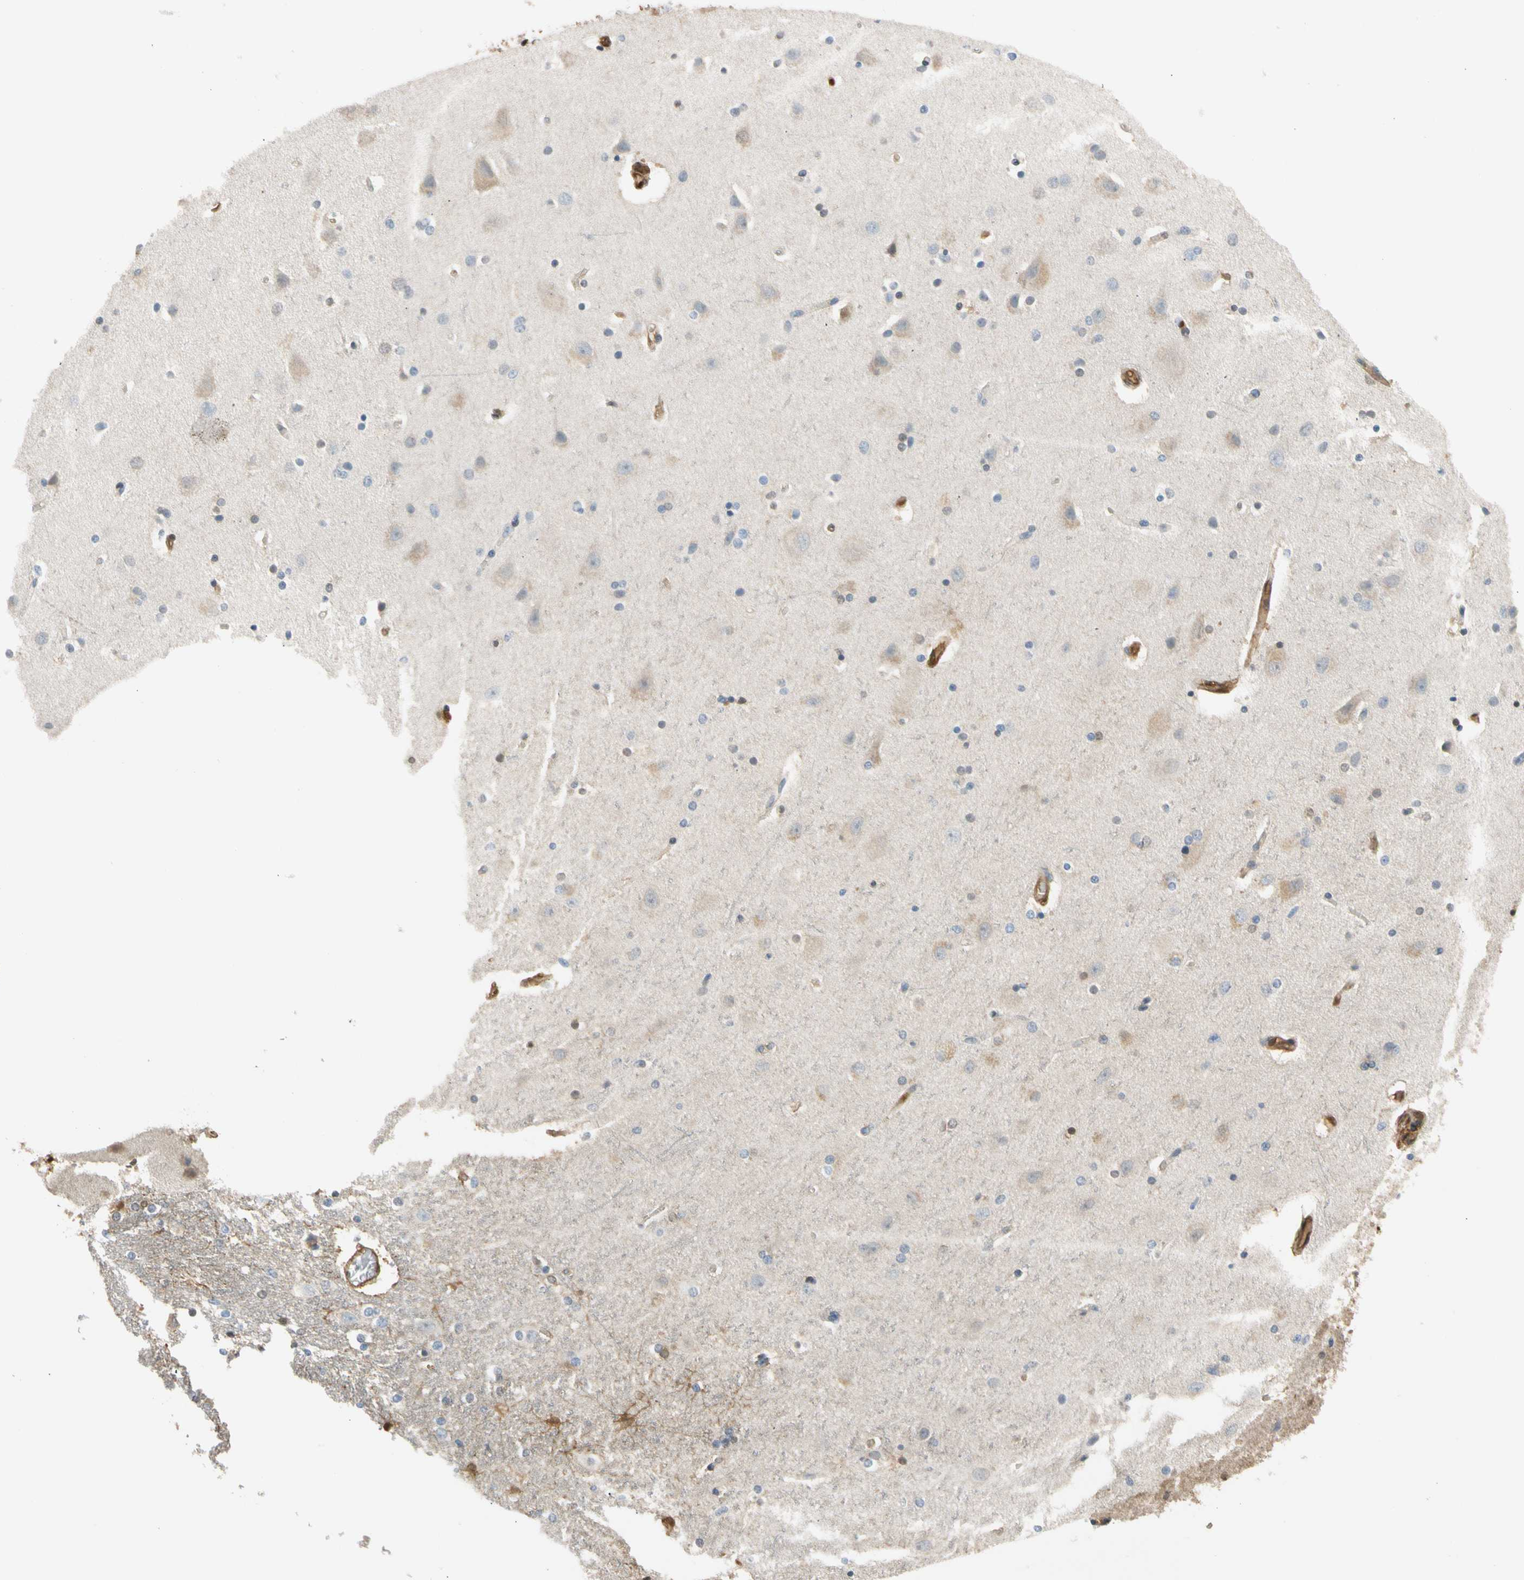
{"staining": {"intensity": "weak", "quantity": "<25%", "location": "cytoplasmic/membranous"}, "tissue": "caudate", "cell_type": "Glial cells", "image_type": "normal", "snomed": [{"axis": "morphology", "description": "Normal tissue, NOS"}, {"axis": "topography", "description": "Lateral ventricle wall"}], "caption": "DAB (3,3'-diaminobenzidine) immunohistochemical staining of unremarkable human caudate shows no significant staining in glial cells.", "gene": "S100A6", "patient": {"sex": "female", "age": 54}}